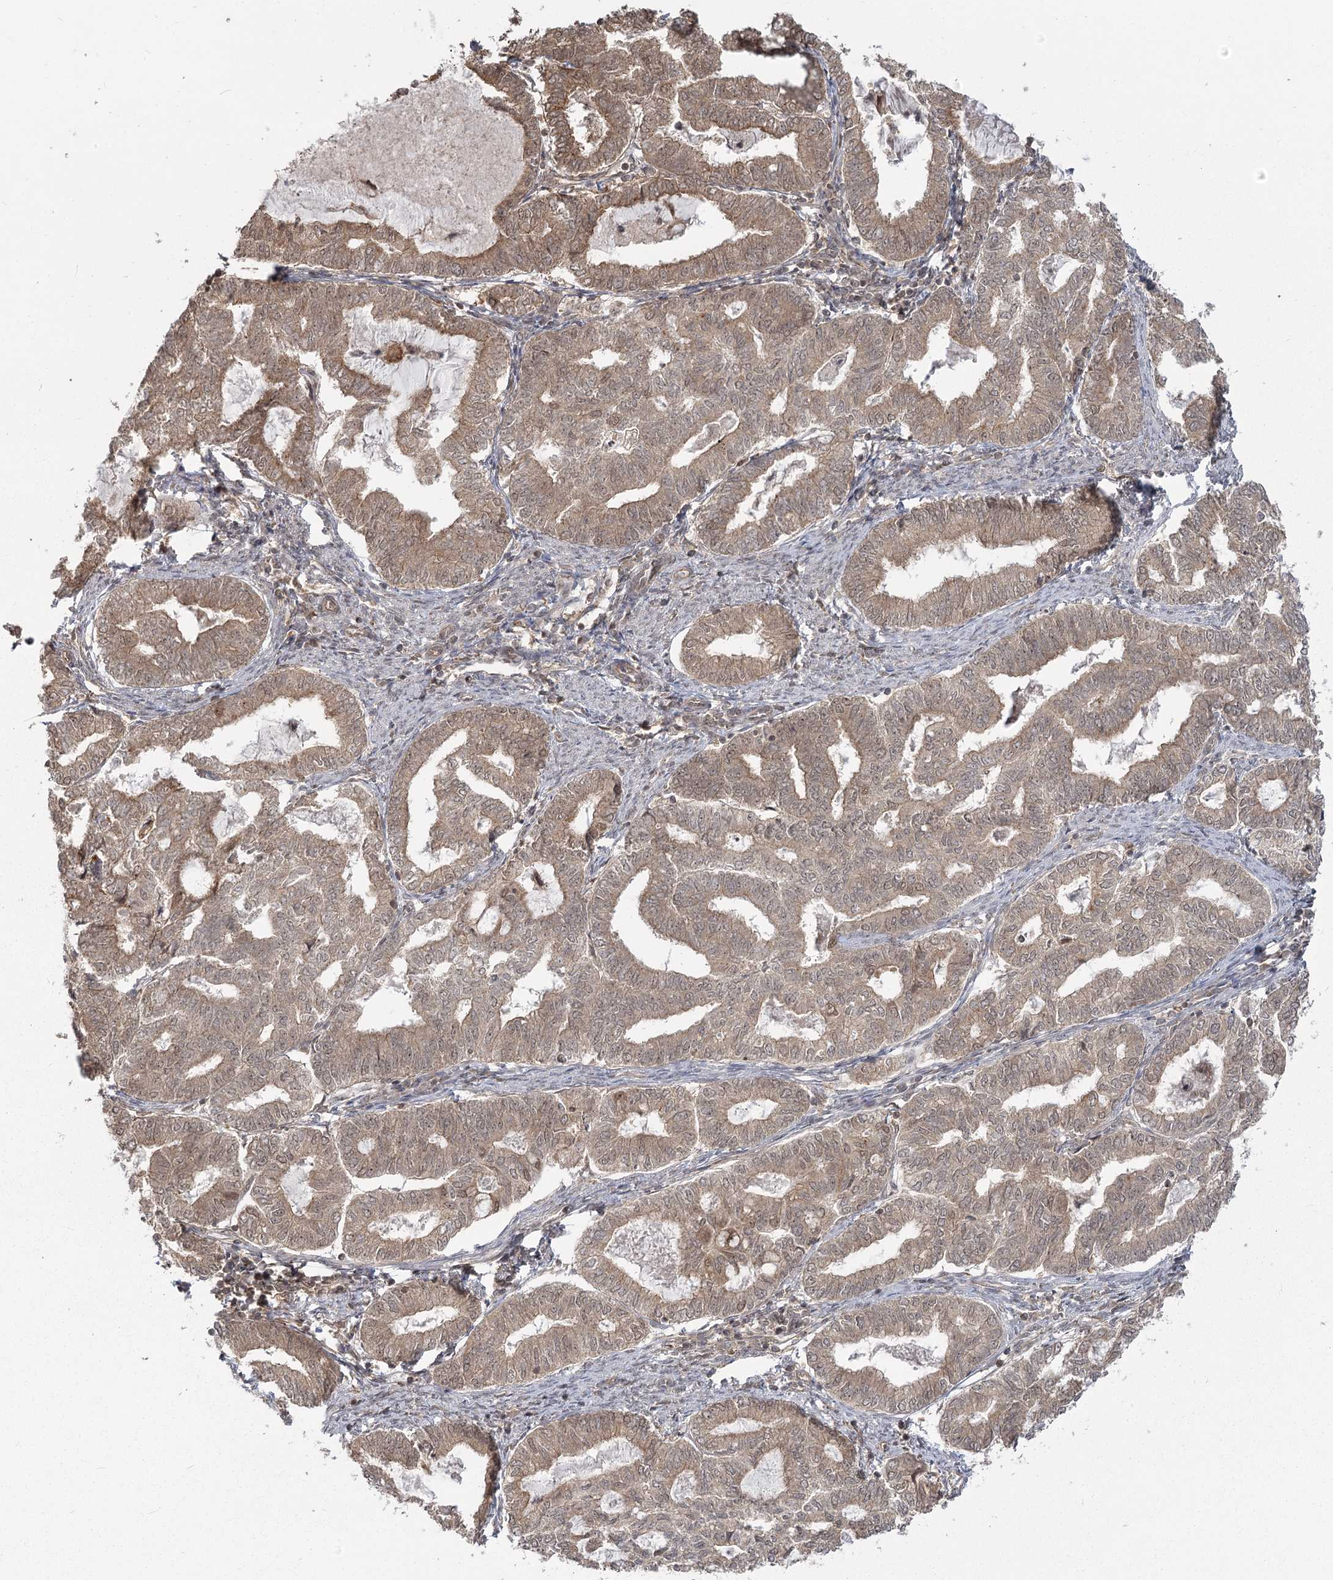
{"staining": {"intensity": "moderate", "quantity": ">75%", "location": "cytoplasmic/membranous"}, "tissue": "endometrial cancer", "cell_type": "Tumor cells", "image_type": "cancer", "snomed": [{"axis": "morphology", "description": "Adenocarcinoma, NOS"}, {"axis": "topography", "description": "Endometrium"}], "caption": "The immunohistochemical stain labels moderate cytoplasmic/membranous expression in tumor cells of endometrial cancer tissue.", "gene": "R3HDM2", "patient": {"sex": "female", "age": 79}}